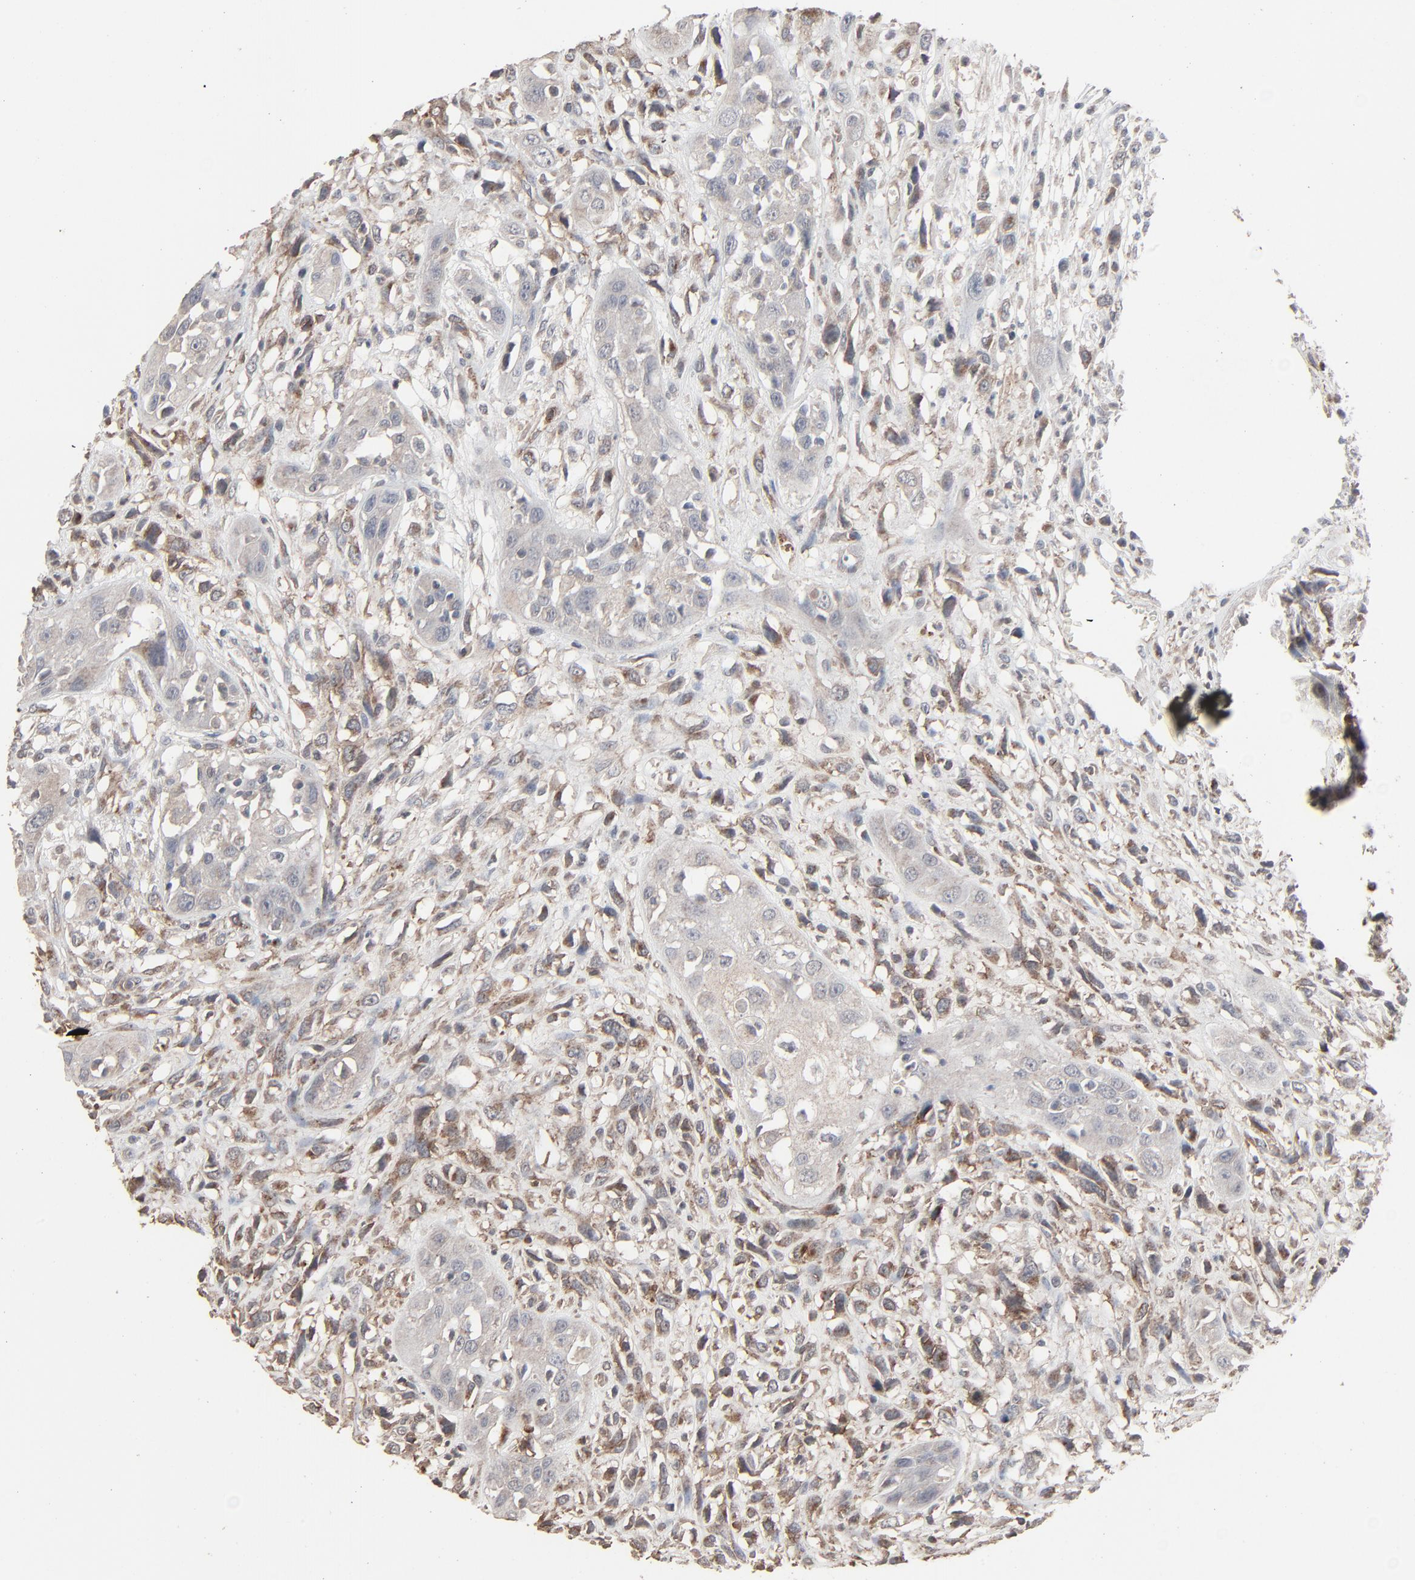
{"staining": {"intensity": "negative", "quantity": "none", "location": "none"}, "tissue": "head and neck cancer", "cell_type": "Tumor cells", "image_type": "cancer", "snomed": [{"axis": "morphology", "description": "Necrosis, NOS"}, {"axis": "morphology", "description": "Neoplasm, malignant, NOS"}, {"axis": "topography", "description": "Salivary gland"}, {"axis": "topography", "description": "Head-Neck"}], "caption": "Protein analysis of neoplasm (malignant) (head and neck) displays no significant positivity in tumor cells. (DAB (3,3'-diaminobenzidine) immunohistochemistry (IHC) with hematoxylin counter stain).", "gene": "JAM3", "patient": {"sex": "male", "age": 43}}